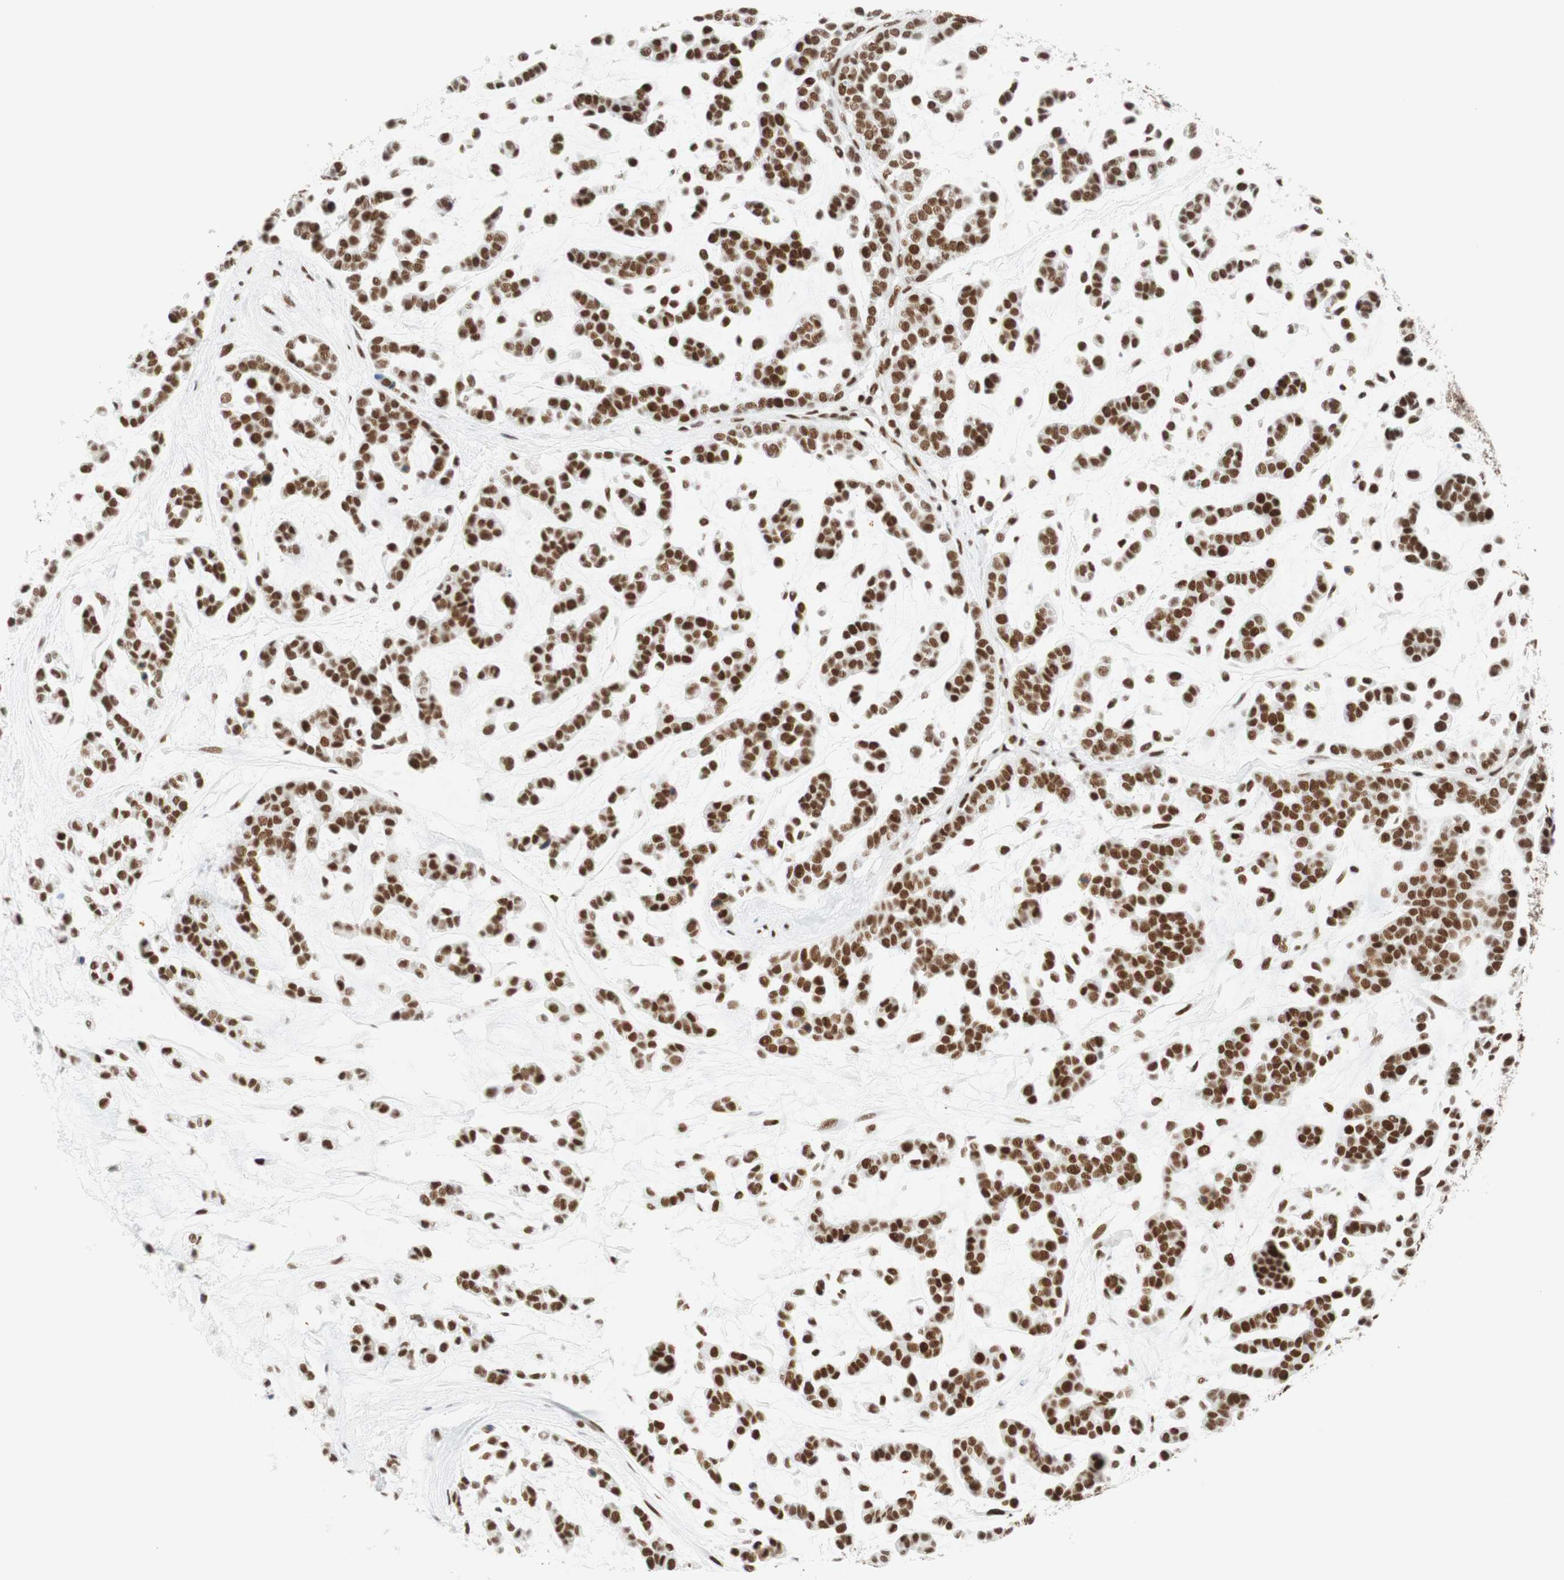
{"staining": {"intensity": "moderate", "quantity": ">75%", "location": "nuclear"}, "tissue": "head and neck cancer", "cell_type": "Tumor cells", "image_type": "cancer", "snomed": [{"axis": "morphology", "description": "Adenocarcinoma, NOS"}, {"axis": "morphology", "description": "Adenoma, NOS"}, {"axis": "topography", "description": "Head-Neck"}], "caption": "Immunohistochemistry (IHC) of human head and neck adenocarcinoma exhibits medium levels of moderate nuclear expression in about >75% of tumor cells.", "gene": "RNF20", "patient": {"sex": "female", "age": 55}}